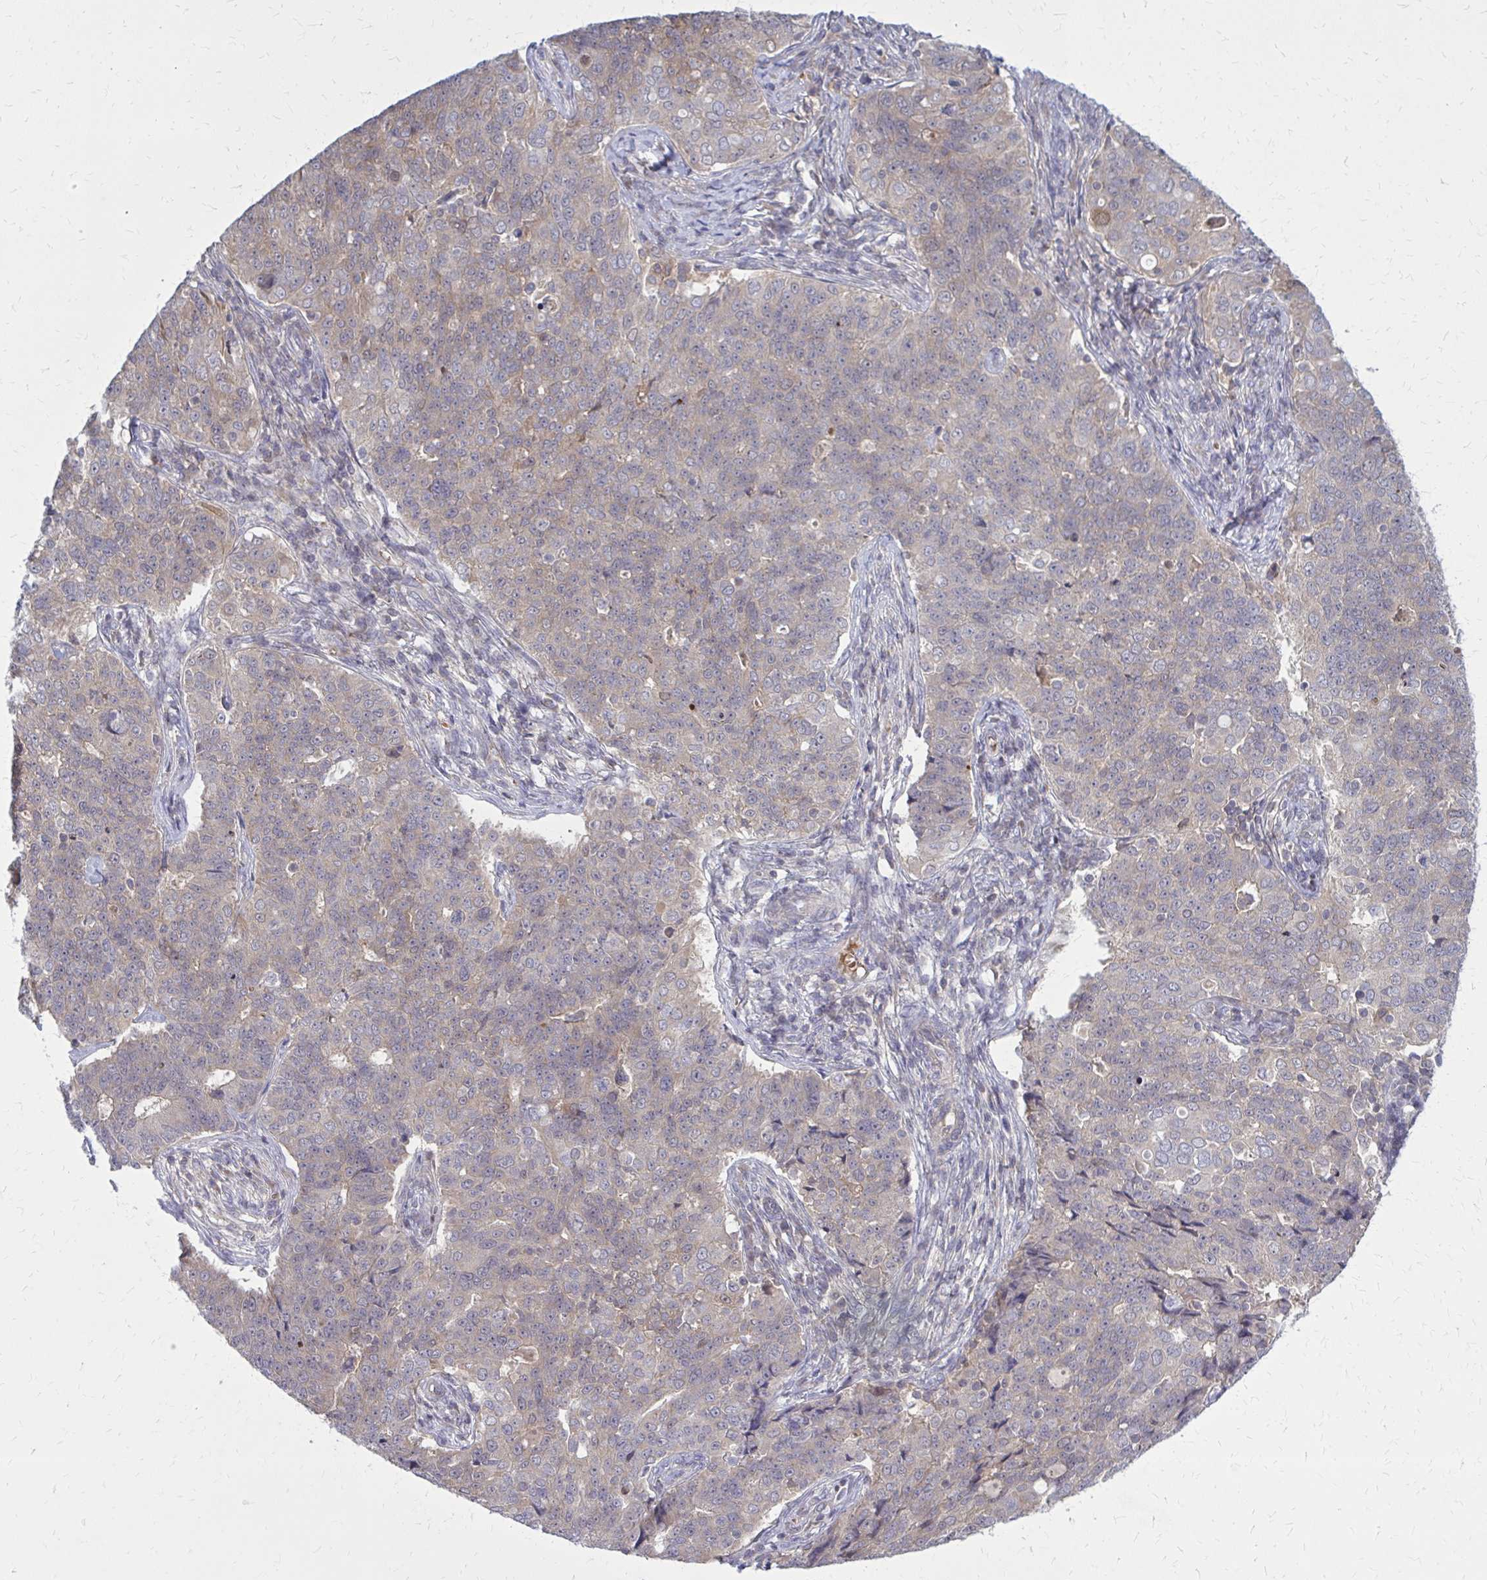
{"staining": {"intensity": "weak", "quantity": "25%-75%", "location": "cytoplasmic/membranous"}, "tissue": "endometrial cancer", "cell_type": "Tumor cells", "image_type": "cancer", "snomed": [{"axis": "morphology", "description": "Adenocarcinoma, NOS"}, {"axis": "topography", "description": "Endometrium"}], "caption": "High-power microscopy captured an IHC photomicrograph of adenocarcinoma (endometrial), revealing weak cytoplasmic/membranous staining in about 25%-75% of tumor cells.", "gene": "DBI", "patient": {"sex": "female", "age": 43}}